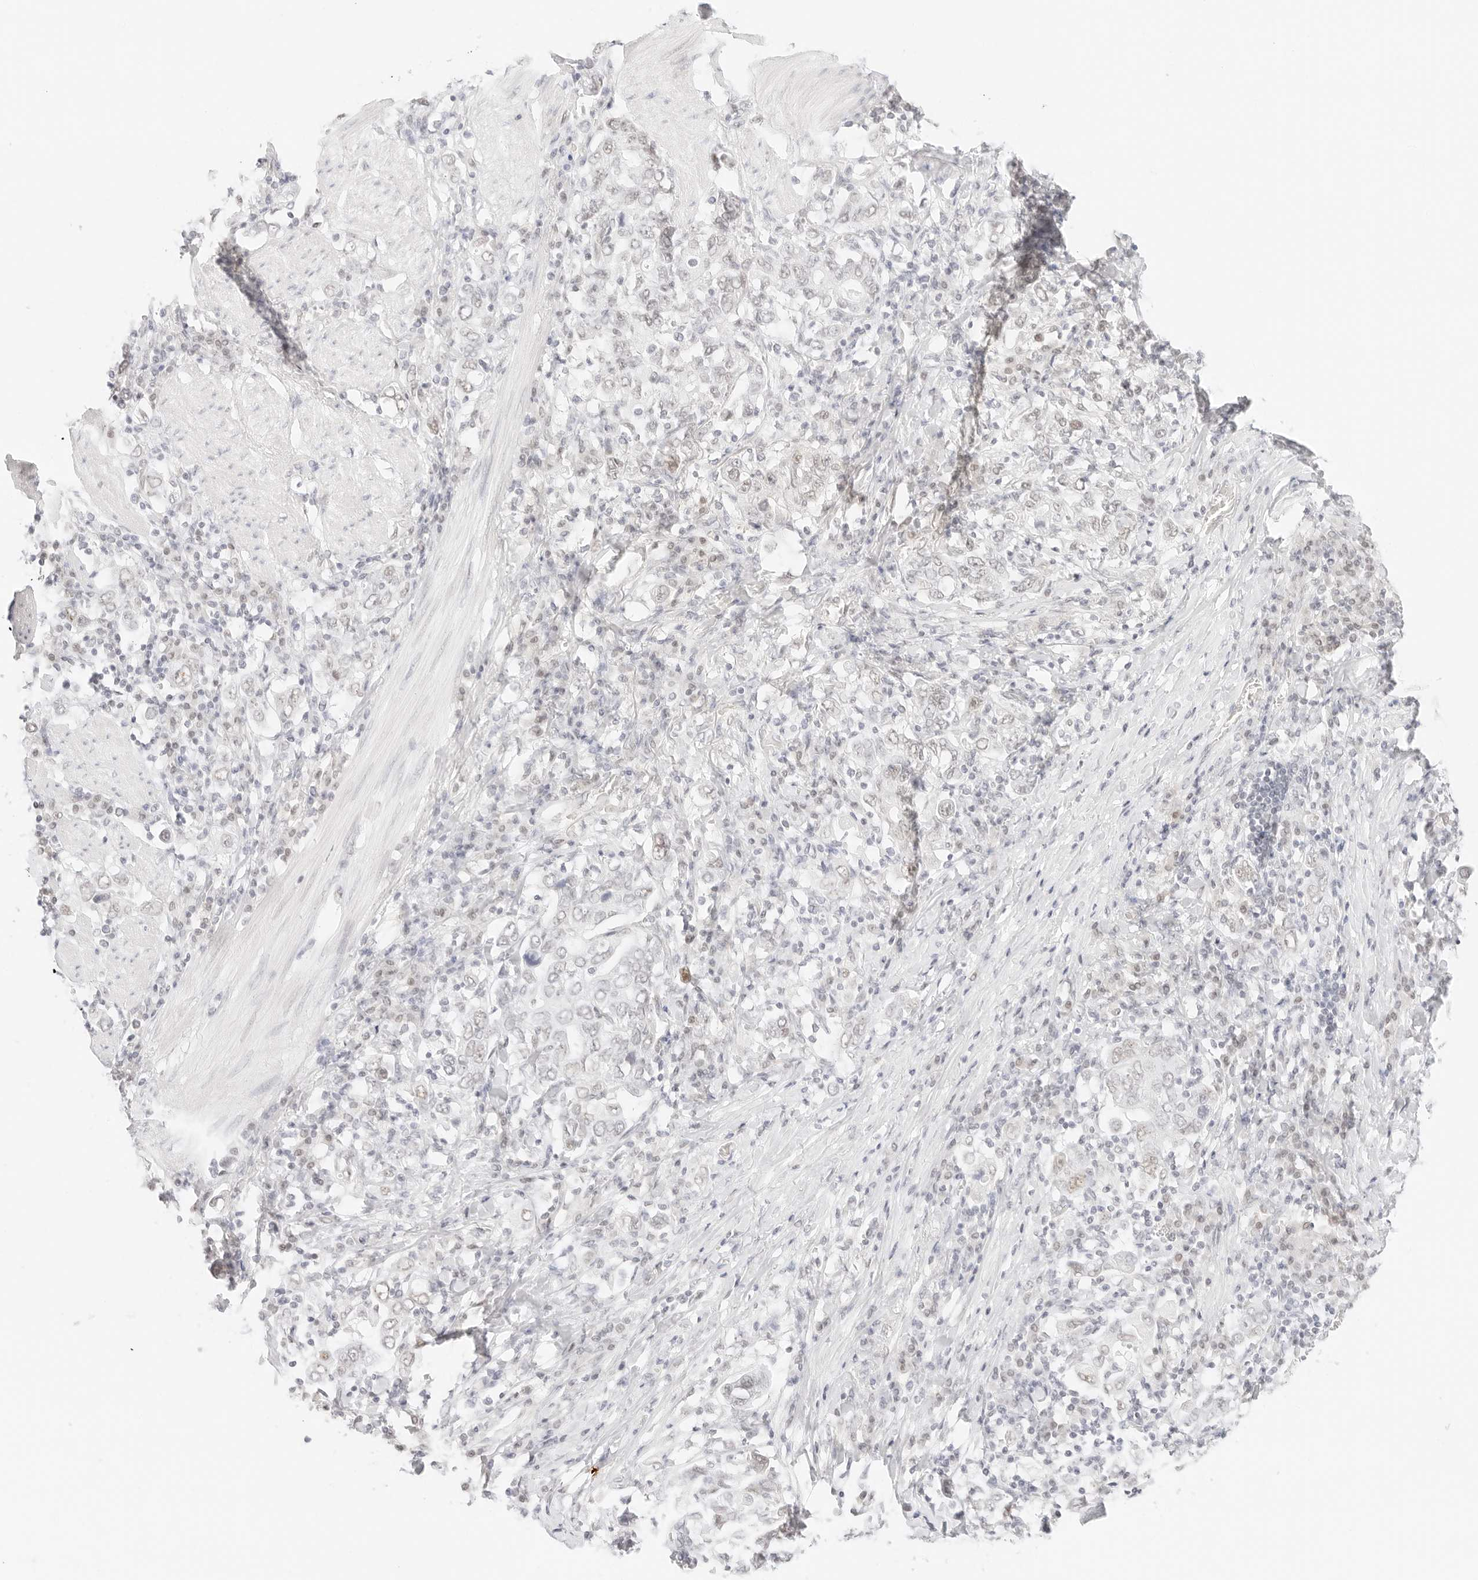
{"staining": {"intensity": "negative", "quantity": "none", "location": "none"}, "tissue": "stomach cancer", "cell_type": "Tumor cells", "image_type": "cancer", "snomed": [{"axis": "morphology", "description": "Adenocarcinoma, NOS"}, {"axis": "topography", "description": "Stomach, upper"}], "caption": "This is a image of immunohistochemistry staining of stomach cancer, which shows no staining in tumor cells.", "gene": "ITGA6", "patient": {"sex": "male", "age": 62}}